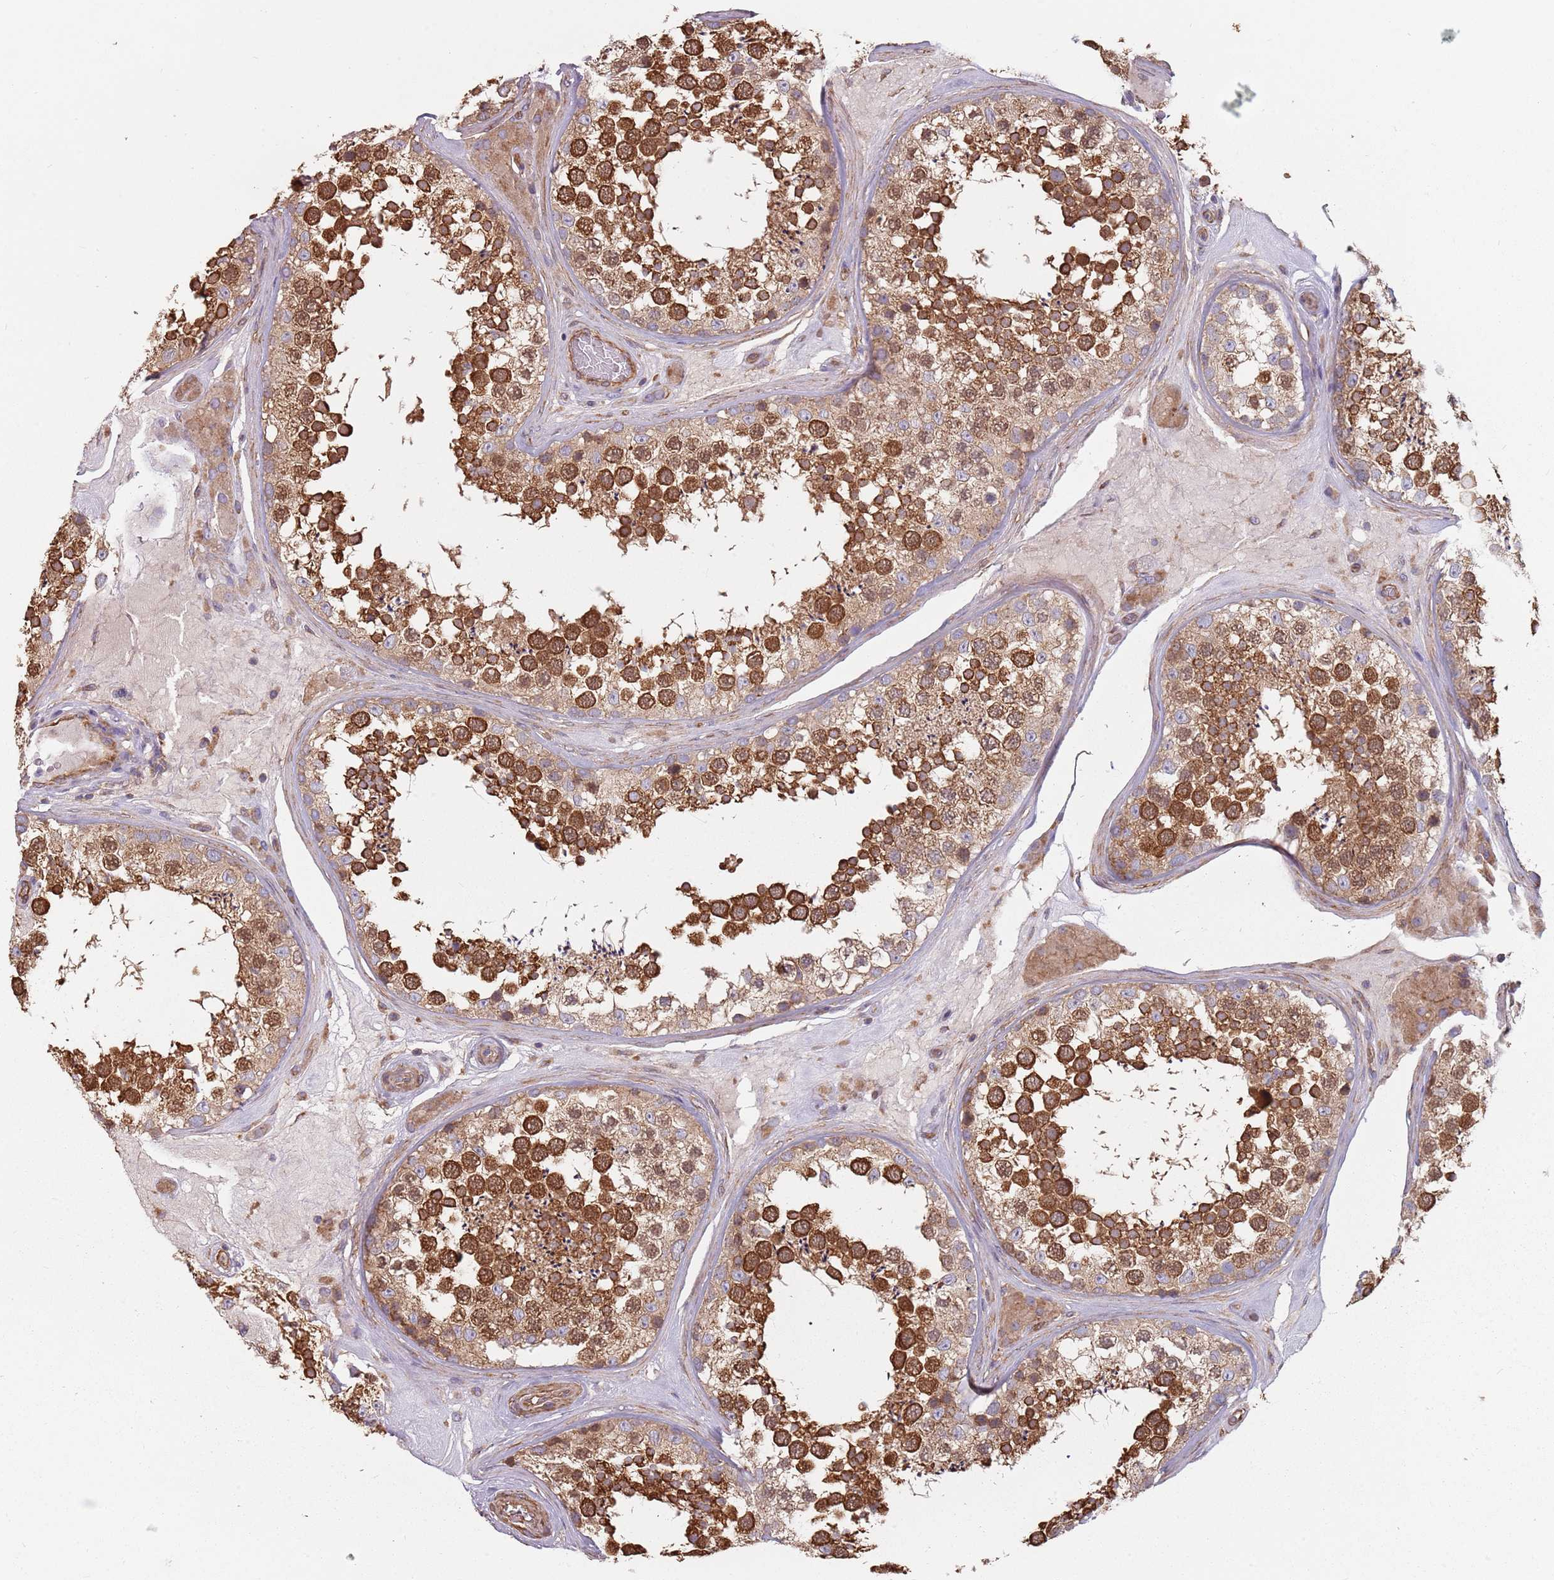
{"staining": {"intensity": "strong", "quantity": ">75%", "location": "cytoplasmic/membranous"}, "tissue": "testis", "cell_type": "Cells in seminiferous ducts", "image_type": "normal", "snomed": [{"axis": "morphology", "description": "Normal tissue, NOS"}, {"axis": "topography", "description": "Testis"}], "caption": "An immunohistochemistry histopathology image of normal tissue is shown. Protein staining in brown highlights strong cytoplasmic/membranous positivity in testis within cells in seminiferous ducts.", "gene": "SPDL1", "patient": {"sex": "male", "age": 46}}